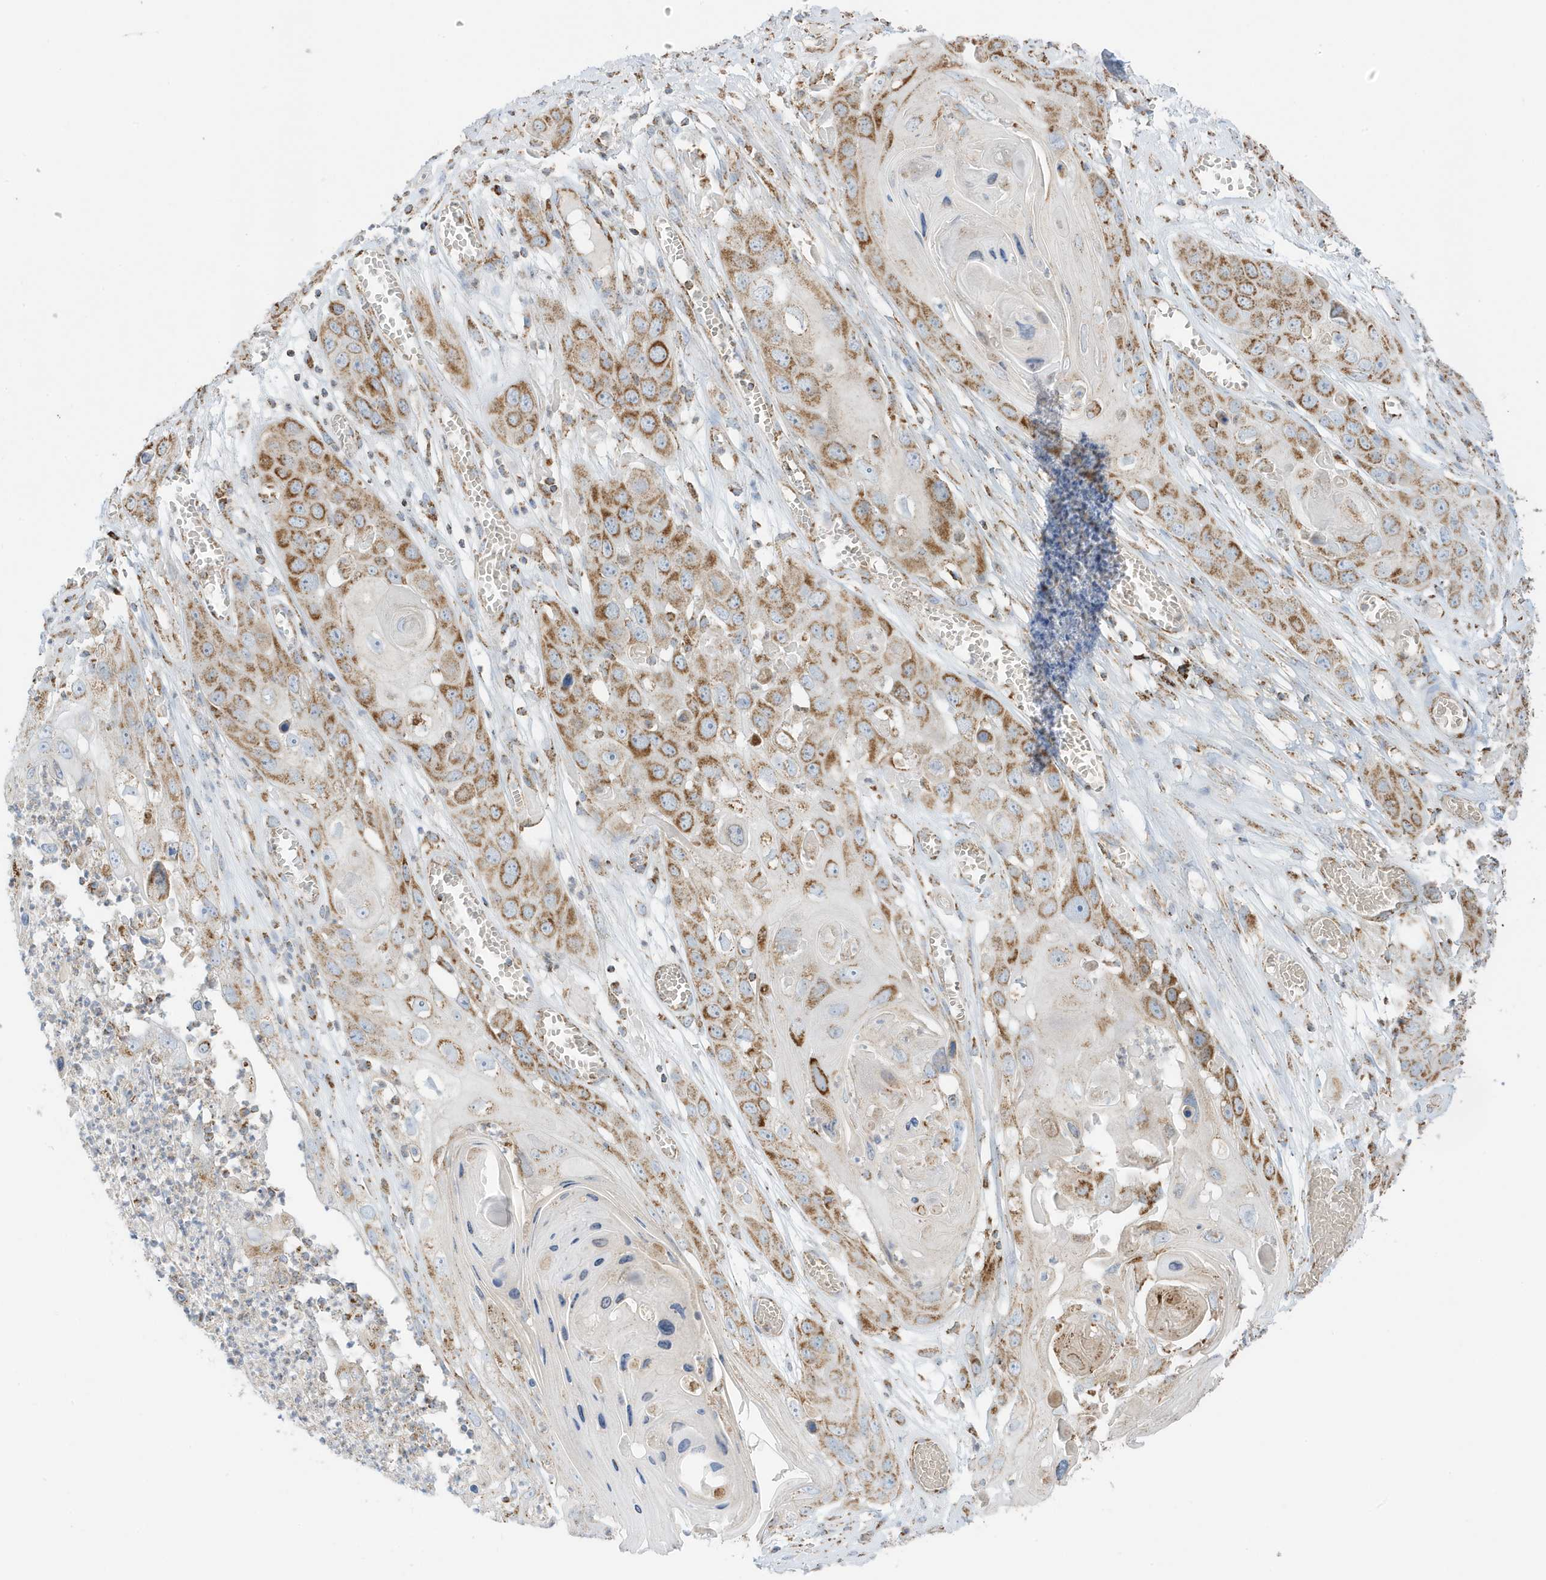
{"staining": {"intensity": "moderate", "quantity": ">75%", "location": "cytoplasmic/membranous"}, "tissue": "skin cancer", "cell_type": "Tumor cells", "image_type": "cancer", "snomed": [{"axis": "morphology", "description": "Squamous cell carcinoma, NOS"}, {"axis": "topography", "description": "Skin"}], "caption": "Skin cancer was stained to show a protein in brown. There is medium levels of moderate cytoplasmic/membranous staining in about >75% of tumor cells.", "gene": "ATP5ME", "patient": {"sex": "male", "age": 55}}